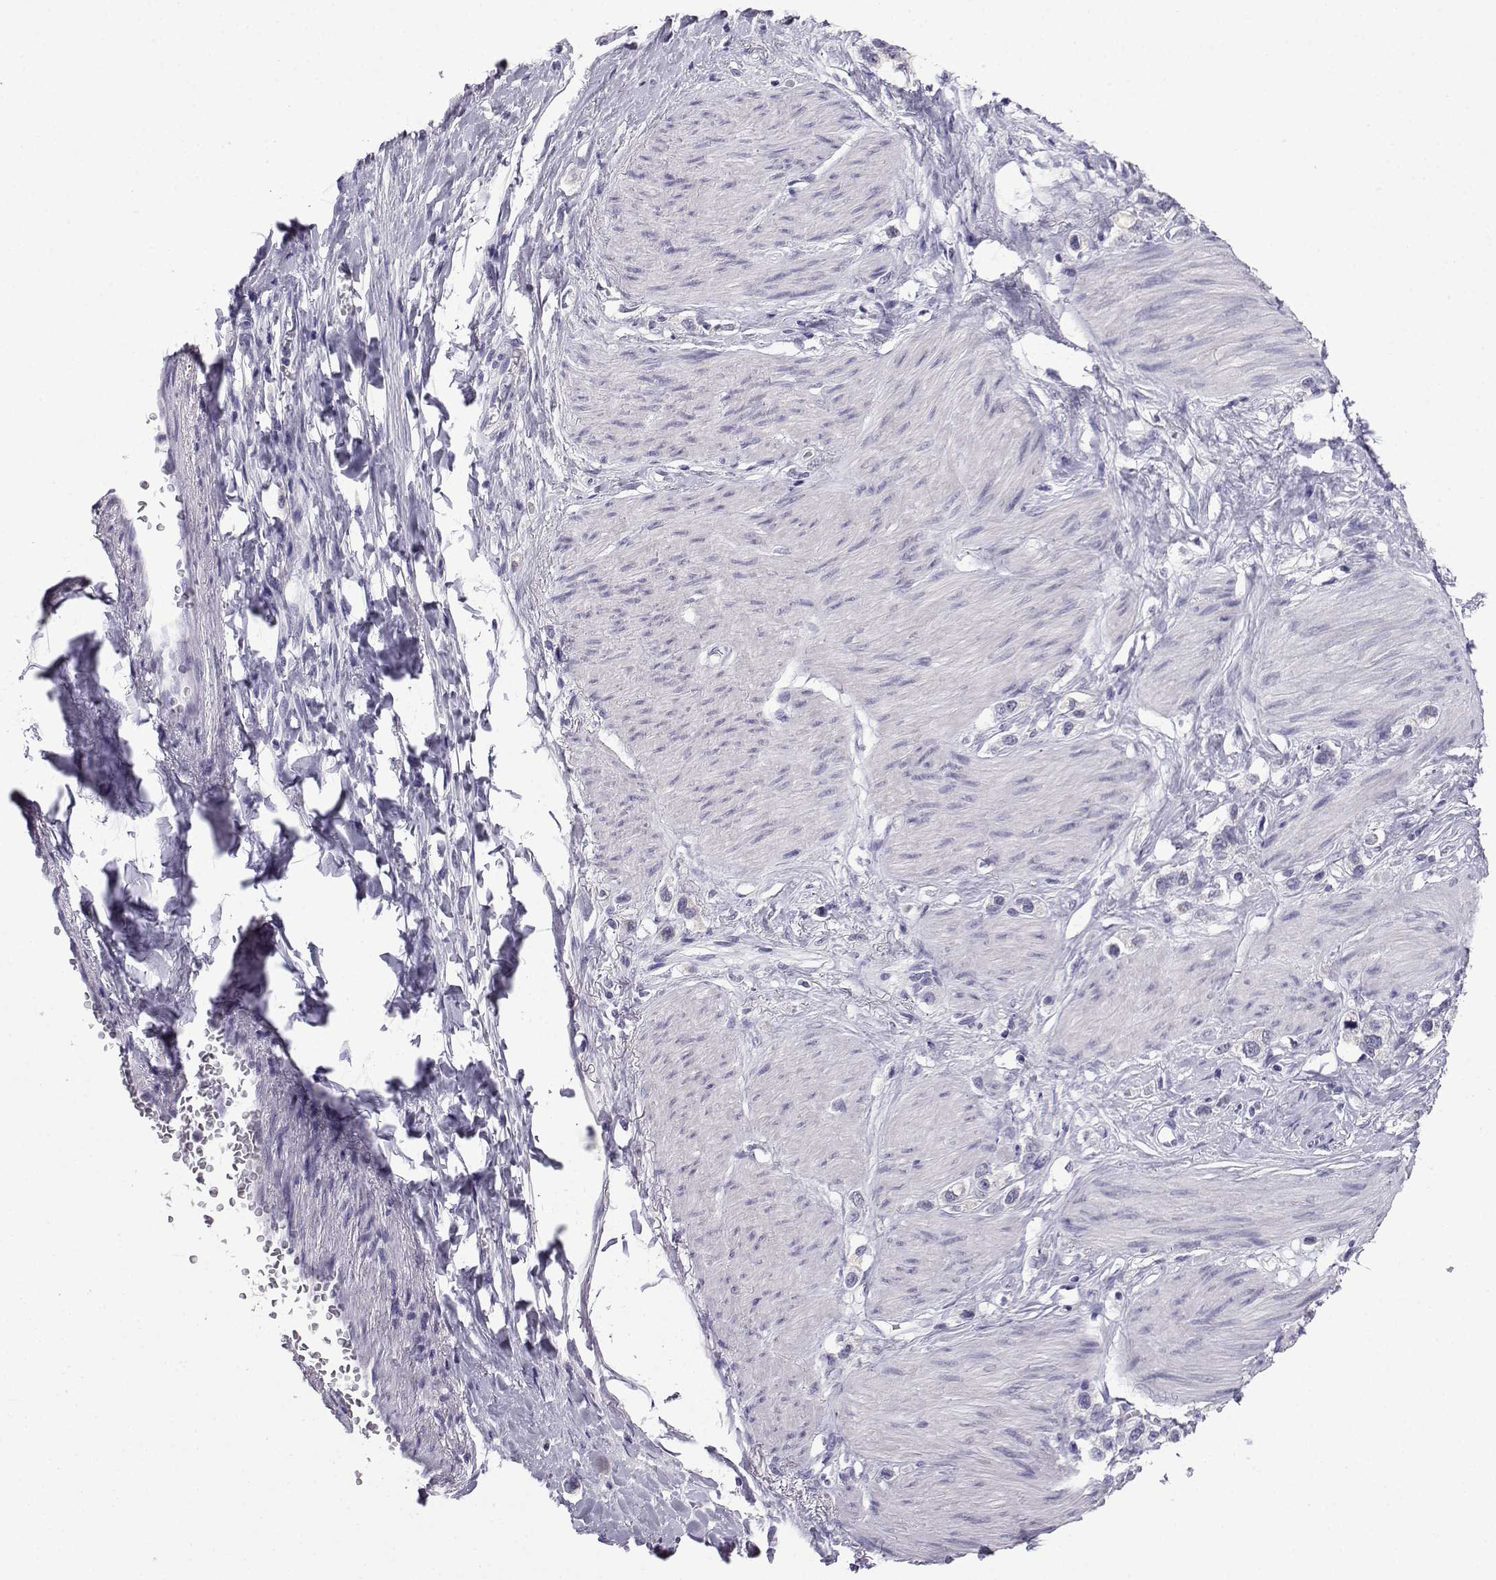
{"staining": {"intensity": "negative", "quantity": "none", "location": "none"}, "tissue": "stomach cancer", "cell_type": "Tumor cells", "image_type": "cancer", "snomed": [{"axis": "morphology", "description": "Normal tissue, NOS"}, {"axis": "morphology", "description": "Adenocarcinoma, NOS"}, {"axis": "morphology", "description": "Adenocarcinoma, High grade"}, {"axis": "topography", "description": "Stomach, upper"}, {"axis": "topography", "description": "Stomach"}], "caption": "High power microscopy image of an IHC histopathology image of stomach cancer (adenocarcinoma), revealing no significant positivity in tumor cells. The staining is performed using DAB (3,3'-diaminobenzidine) brown chromogen with nuclei counter-stained in using hematoxylin.", "gene": "ACRBP", "patient": {"sex": "female", "age": 65}}